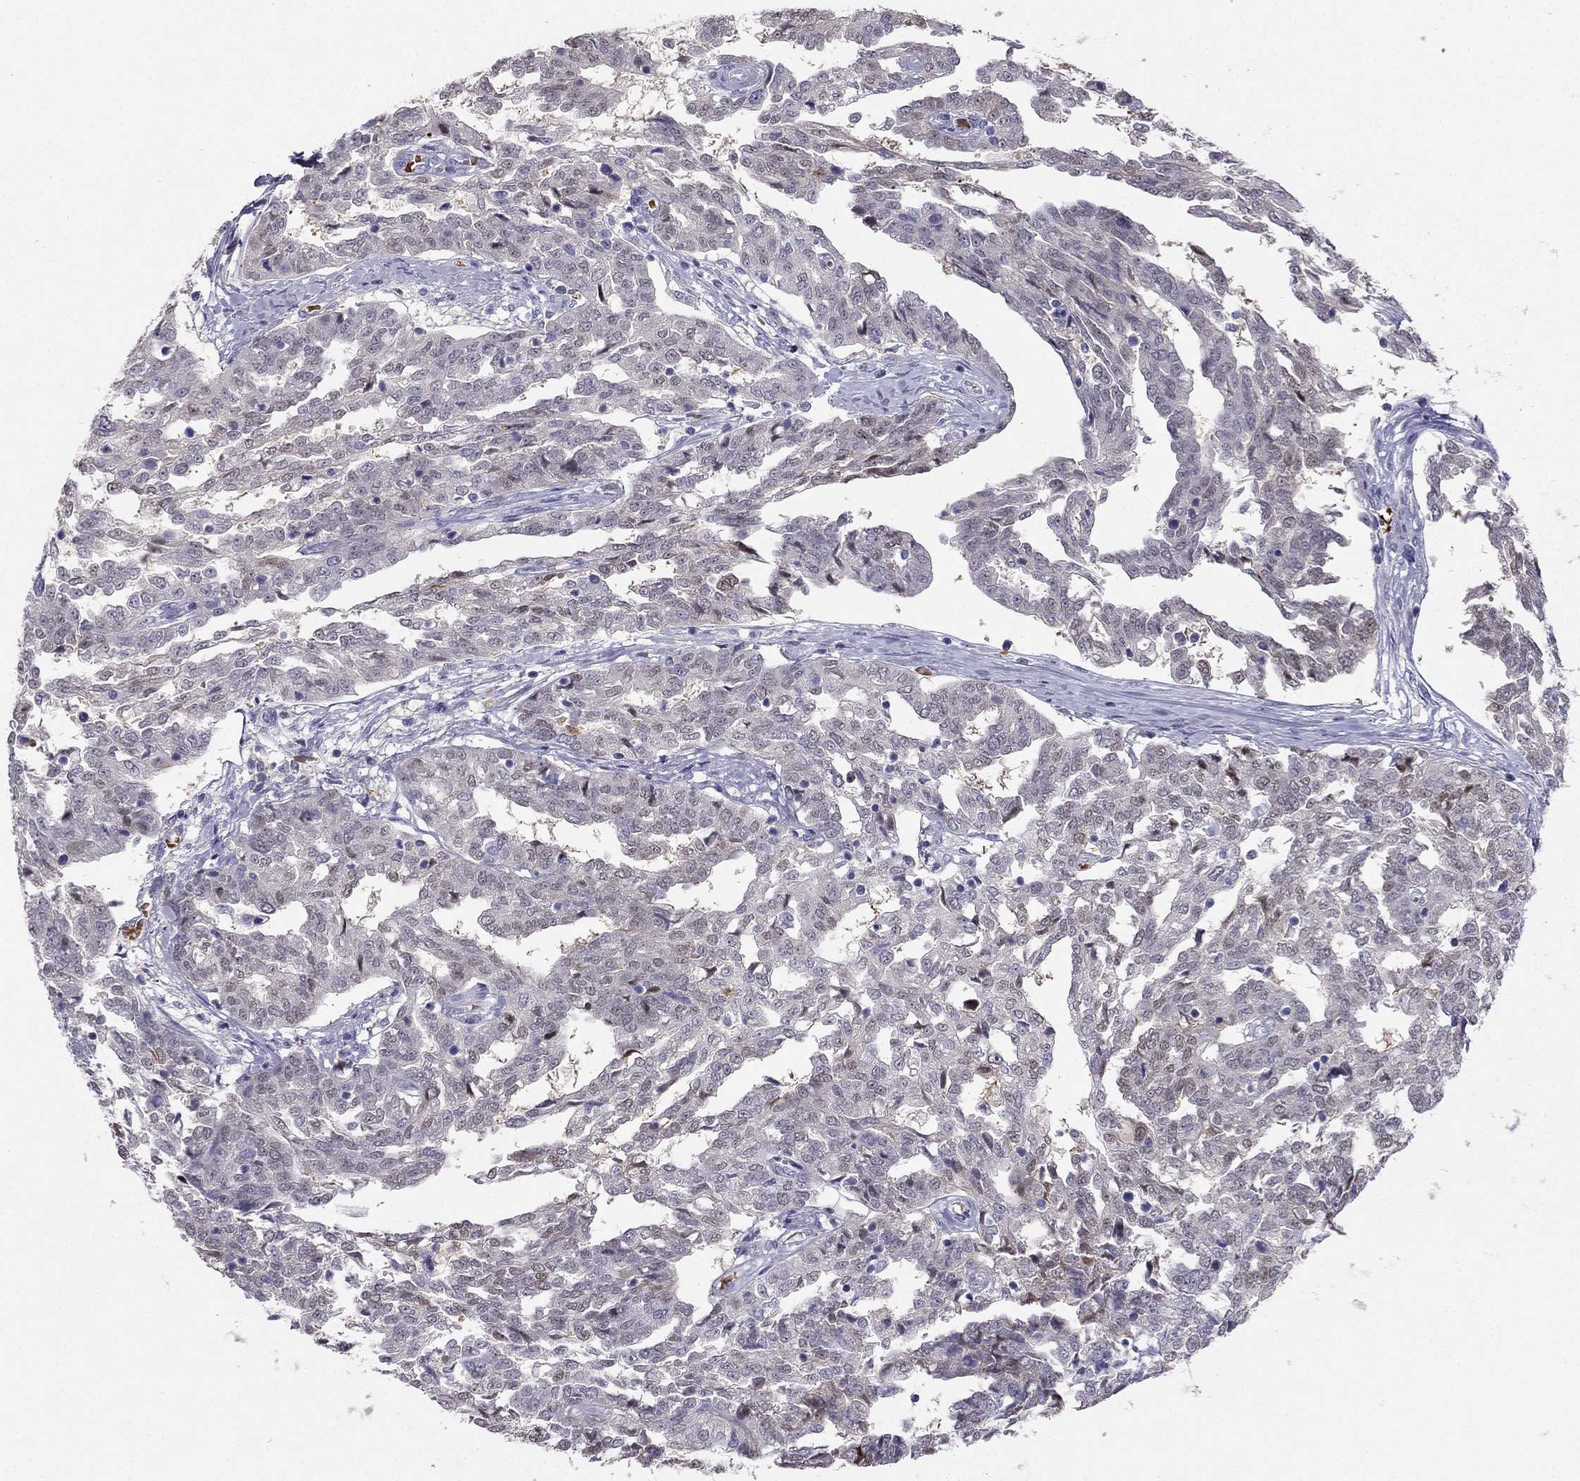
{"staining": {"intensity": "negative", "quantity": "none", "location": "none"}, "tissue": "ovarian cancer", "cell_type": "Tumor cells", "image_type": "cancer", "snomed": [{"axis": "morphology", "description": "Cystadenocarcinoma, serous, NOS"}, {"axis": "topography", "description": "Ovary"}], "caption": "IHC image of neoplastic tissue: human ovarian cancer stained with DAB (3,3'-diaminobenzidine) demonstrates no significant protein positivity in tumor cells.", "gene": "RSPH14", "patient": {"sex": "female", "age": 67}}